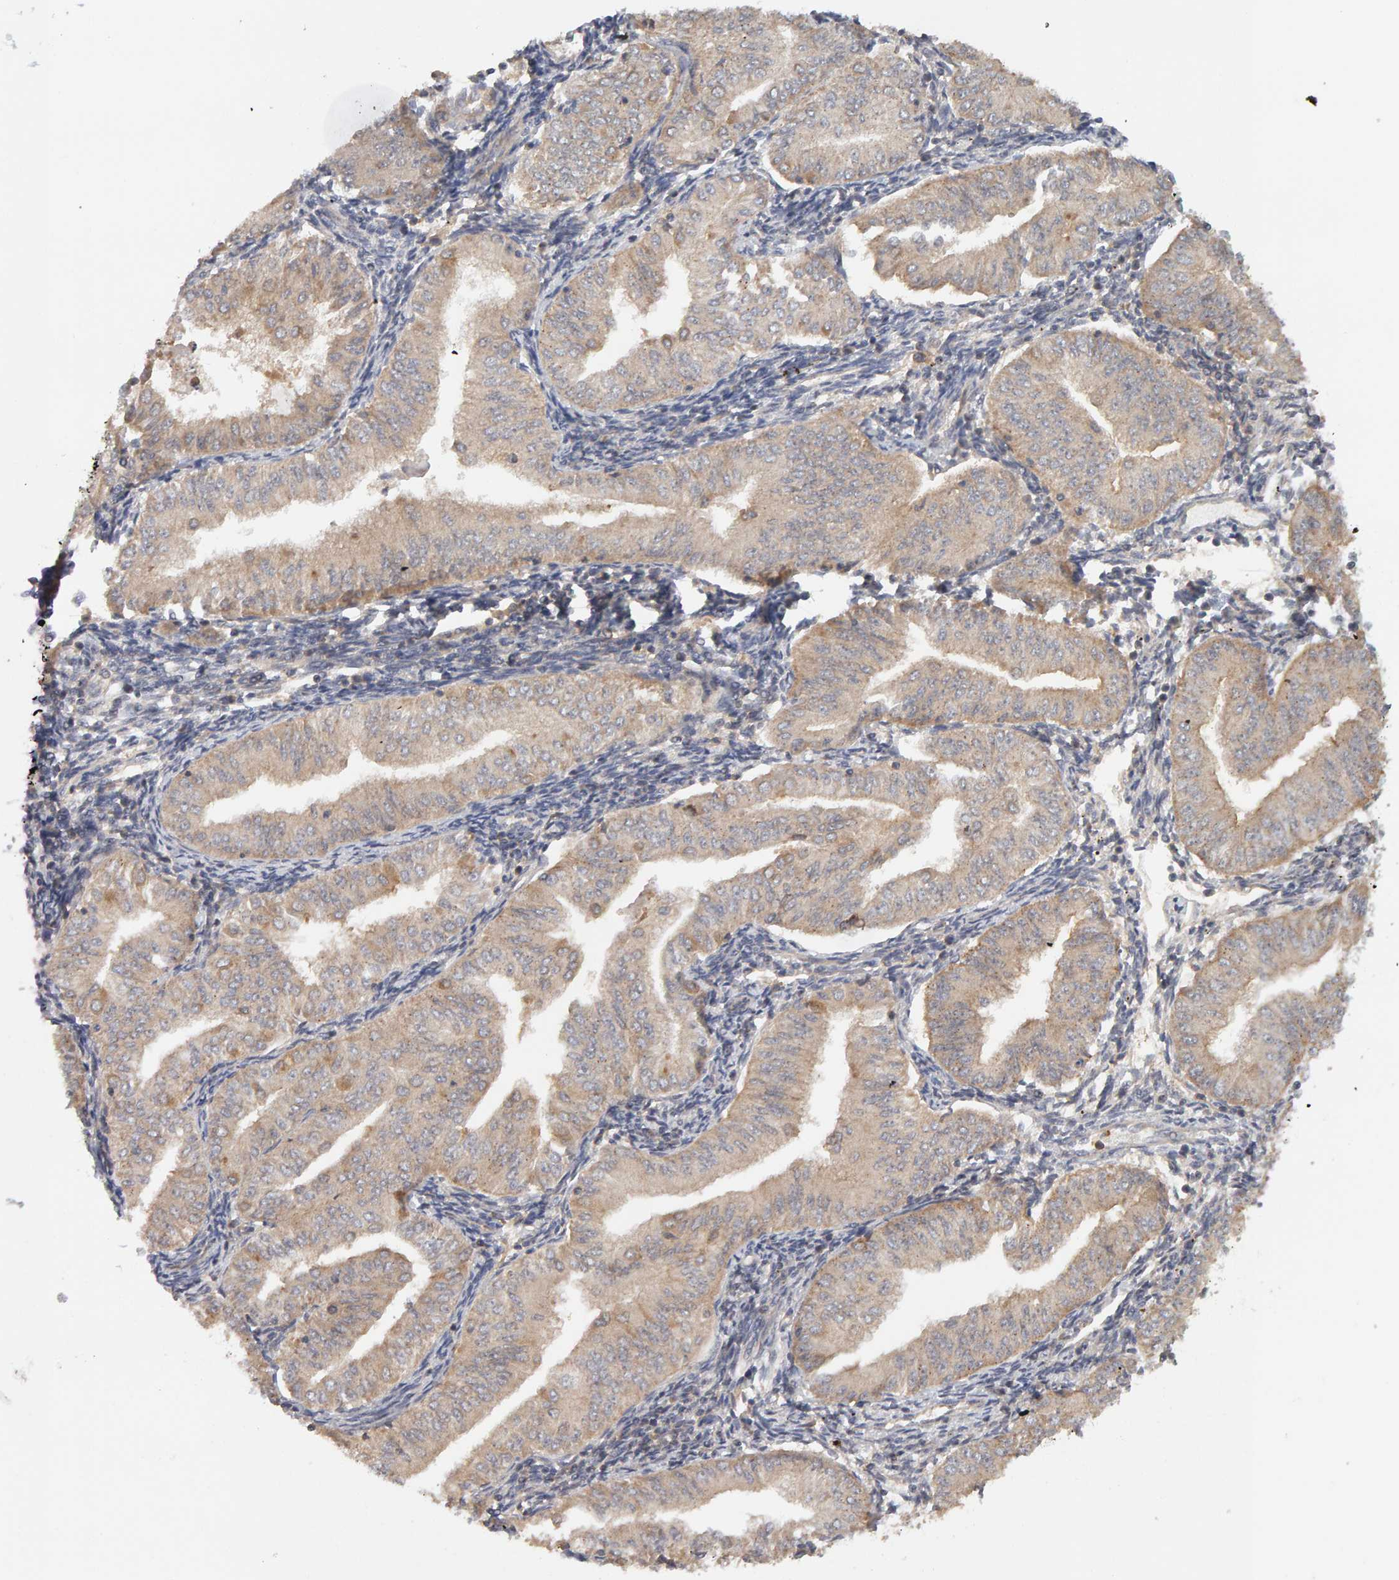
{"staining": {"intensity": "weak", "quantity": ">75%", "location": "cytoplasmic/membranous"}, "tissue": "endometrial cancer", "cell_type": "Tumor cells", "image_type": "cancer", "snomed": [{"axis": "morphology", "description": "Normal tissue, NOS"}, {"axis": "morphology", "description": "Adenocarcinoma, NOS"}, {"axis": "topography", "description": "Endometrium"}], "caption": "IHC micrograph of human endometrial adenocarcinoma stained for a protein (brown), which displays low levels of weak cytoplasmic/membranous staining in approximately >75% of tumor cells.", "gene": "DNAJC7", "patient": {"sex": "female", "age": 53}}